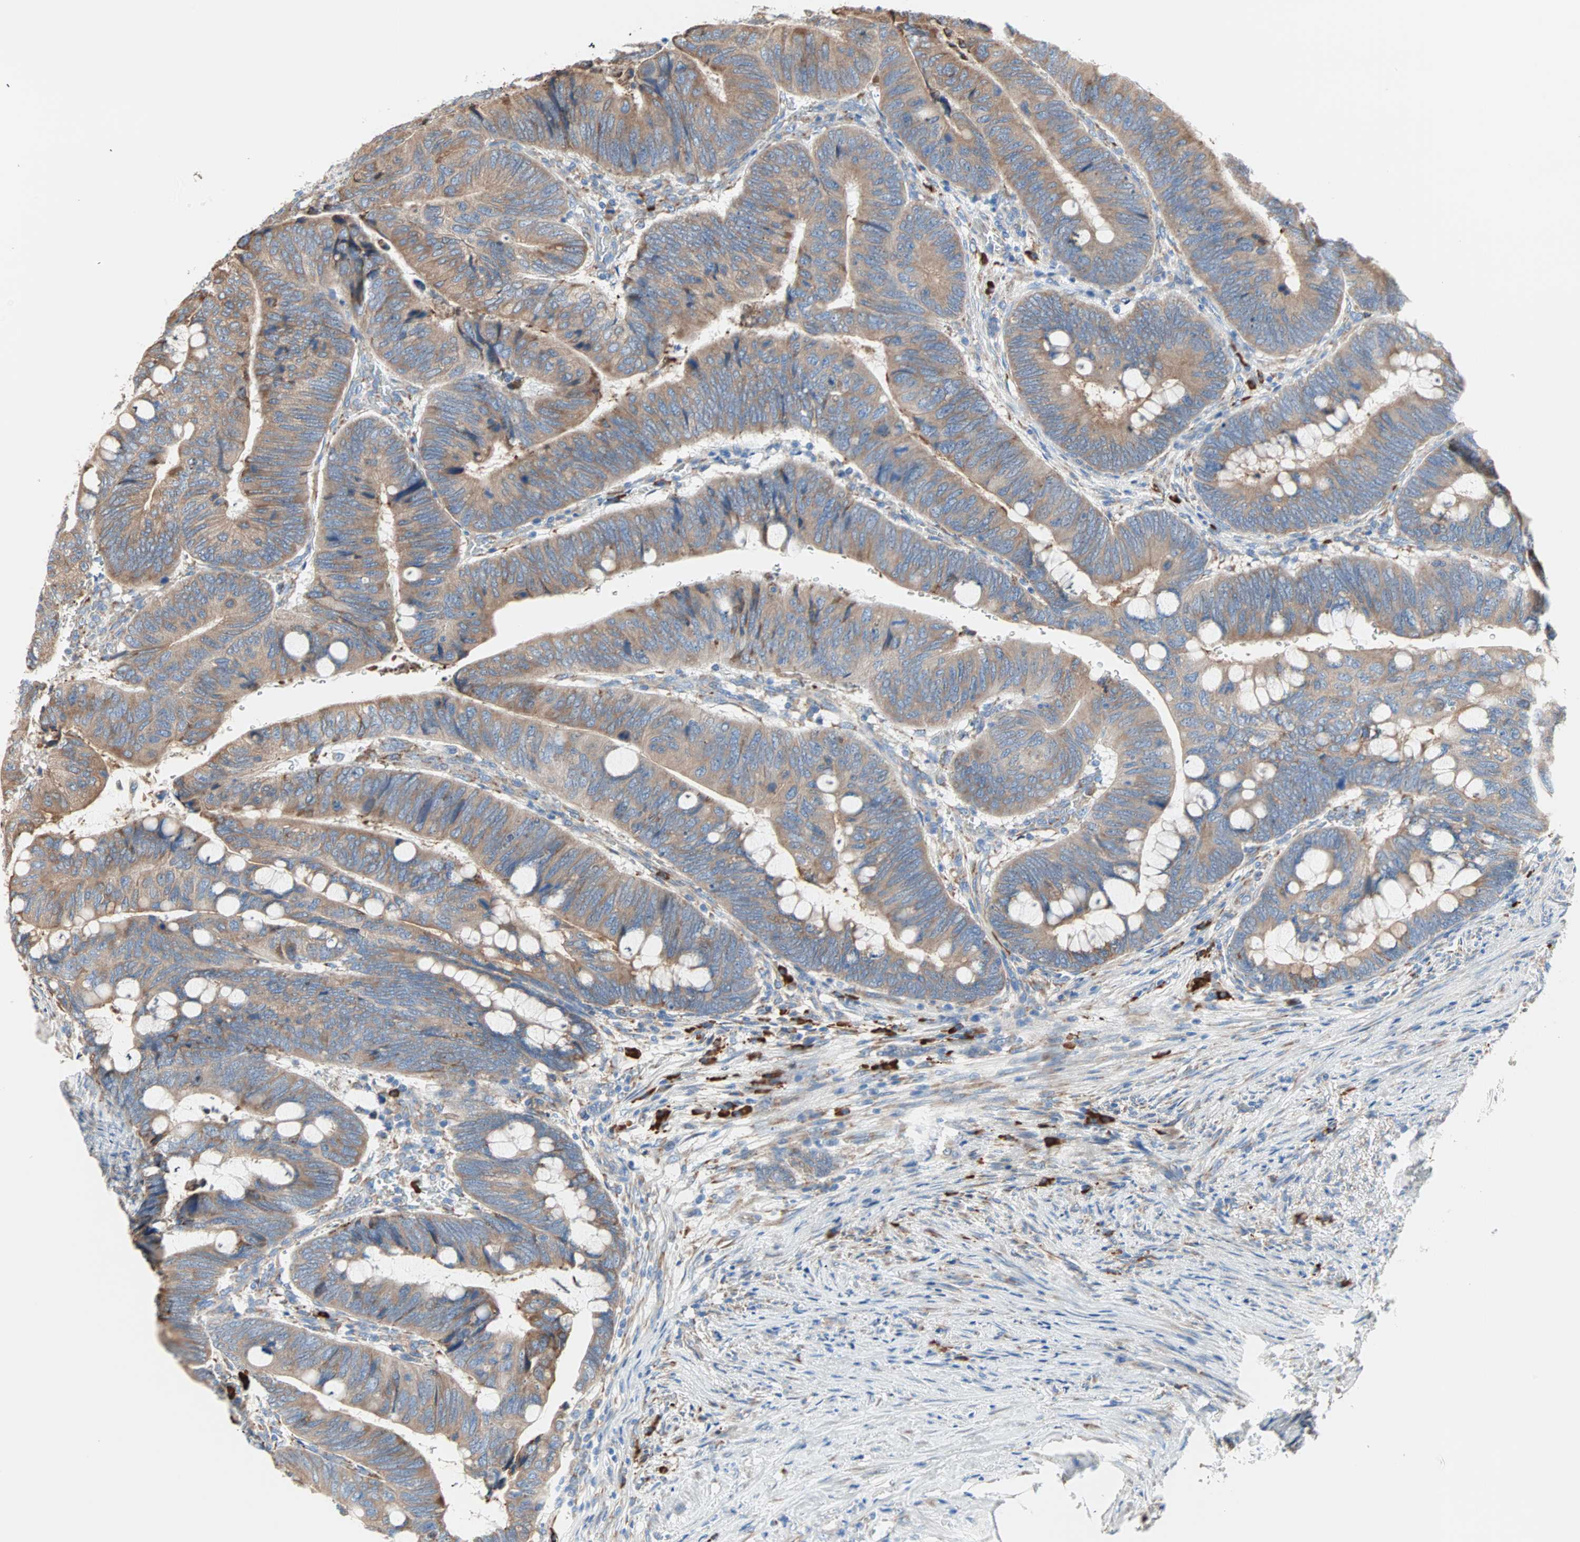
{"staining": {"intensity": "moderate", "quantity": ">75%", "location": "cytoplasmic/membranous"}, "tissue": "colorectal cancer", "cell_type": "Tumor cells", "image_type": "cancer", "snomed": [{"axis": "morphology", "description": "Normal tissue, NOS"}, {"axis": "morphology", "description": "Adenocarcinoma, NOS"}, {"axis": "topography", "description": "Rectum"}, {"axis": "topography", "description": "Peripheral nerve tissue"}], "caption": "Tumor cells demonstrate medium levels of moderate cytoplasmic/membranous positivity in approximately >75% of cells in human colorectal cancer (adenocarcinoma).", "gene": "PLCXD1", "patient": {"sex": "male", "age": 92}}